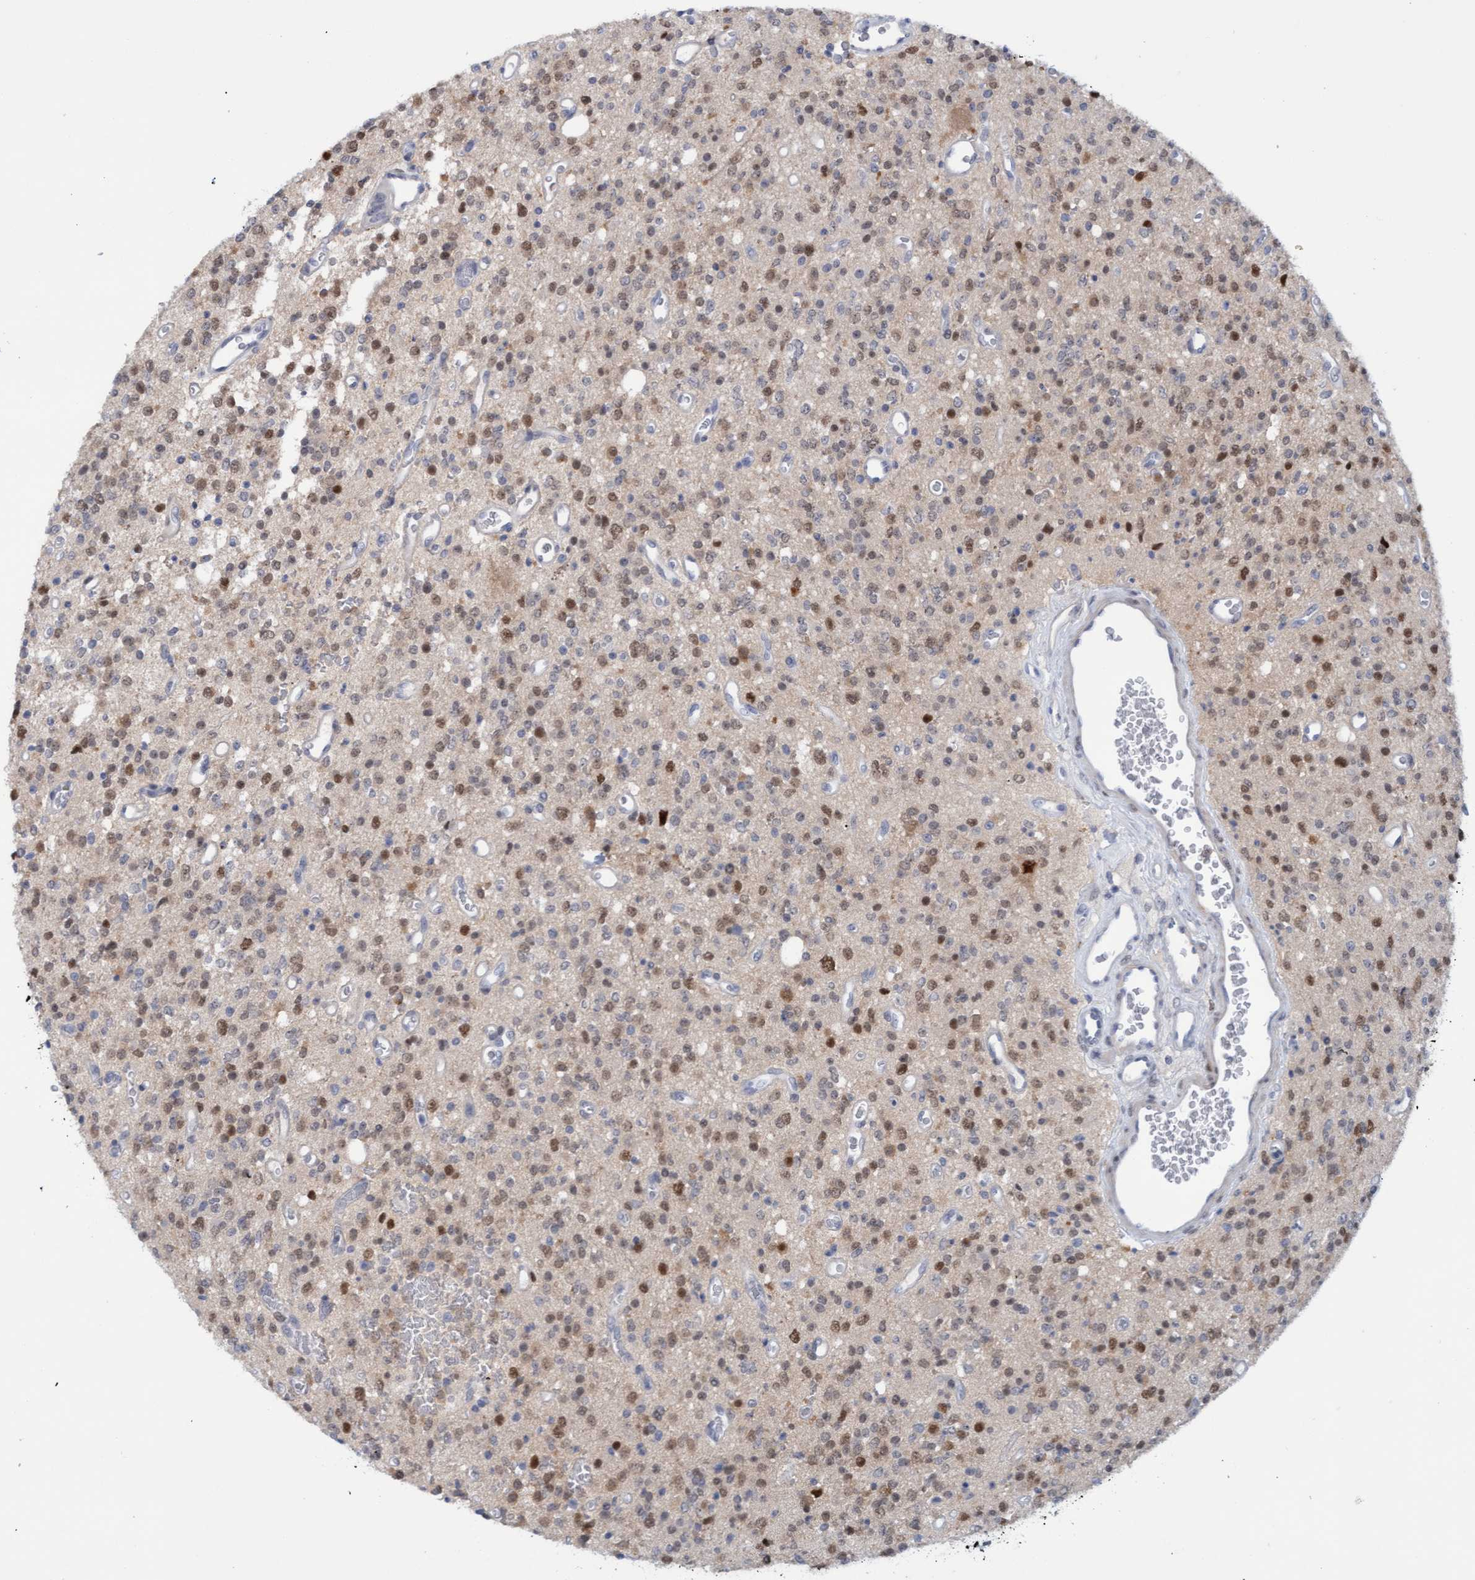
{"staining": {"intensity": "moderate", "quantity": ">75%", "location": "nuclear"}, "tissue": "glioma", "cell_type": "Tumor cells", "image_type": "cancer", "snomed": [{"axis": "morphology", "description": "Glioma, malignant, High grade"}, {"axis": "topography", "description": "Brain"}], "caption": "Protein staining shows moderate nuclear positivity in approximately >75% of tumor cells in glioma. (Stains: DAB in brown, nuclei in blue, Microscopy: brightfield microscopy at high magnification).", "gene": "PINX1", "patient": {"sex": "male", "age": 34}}